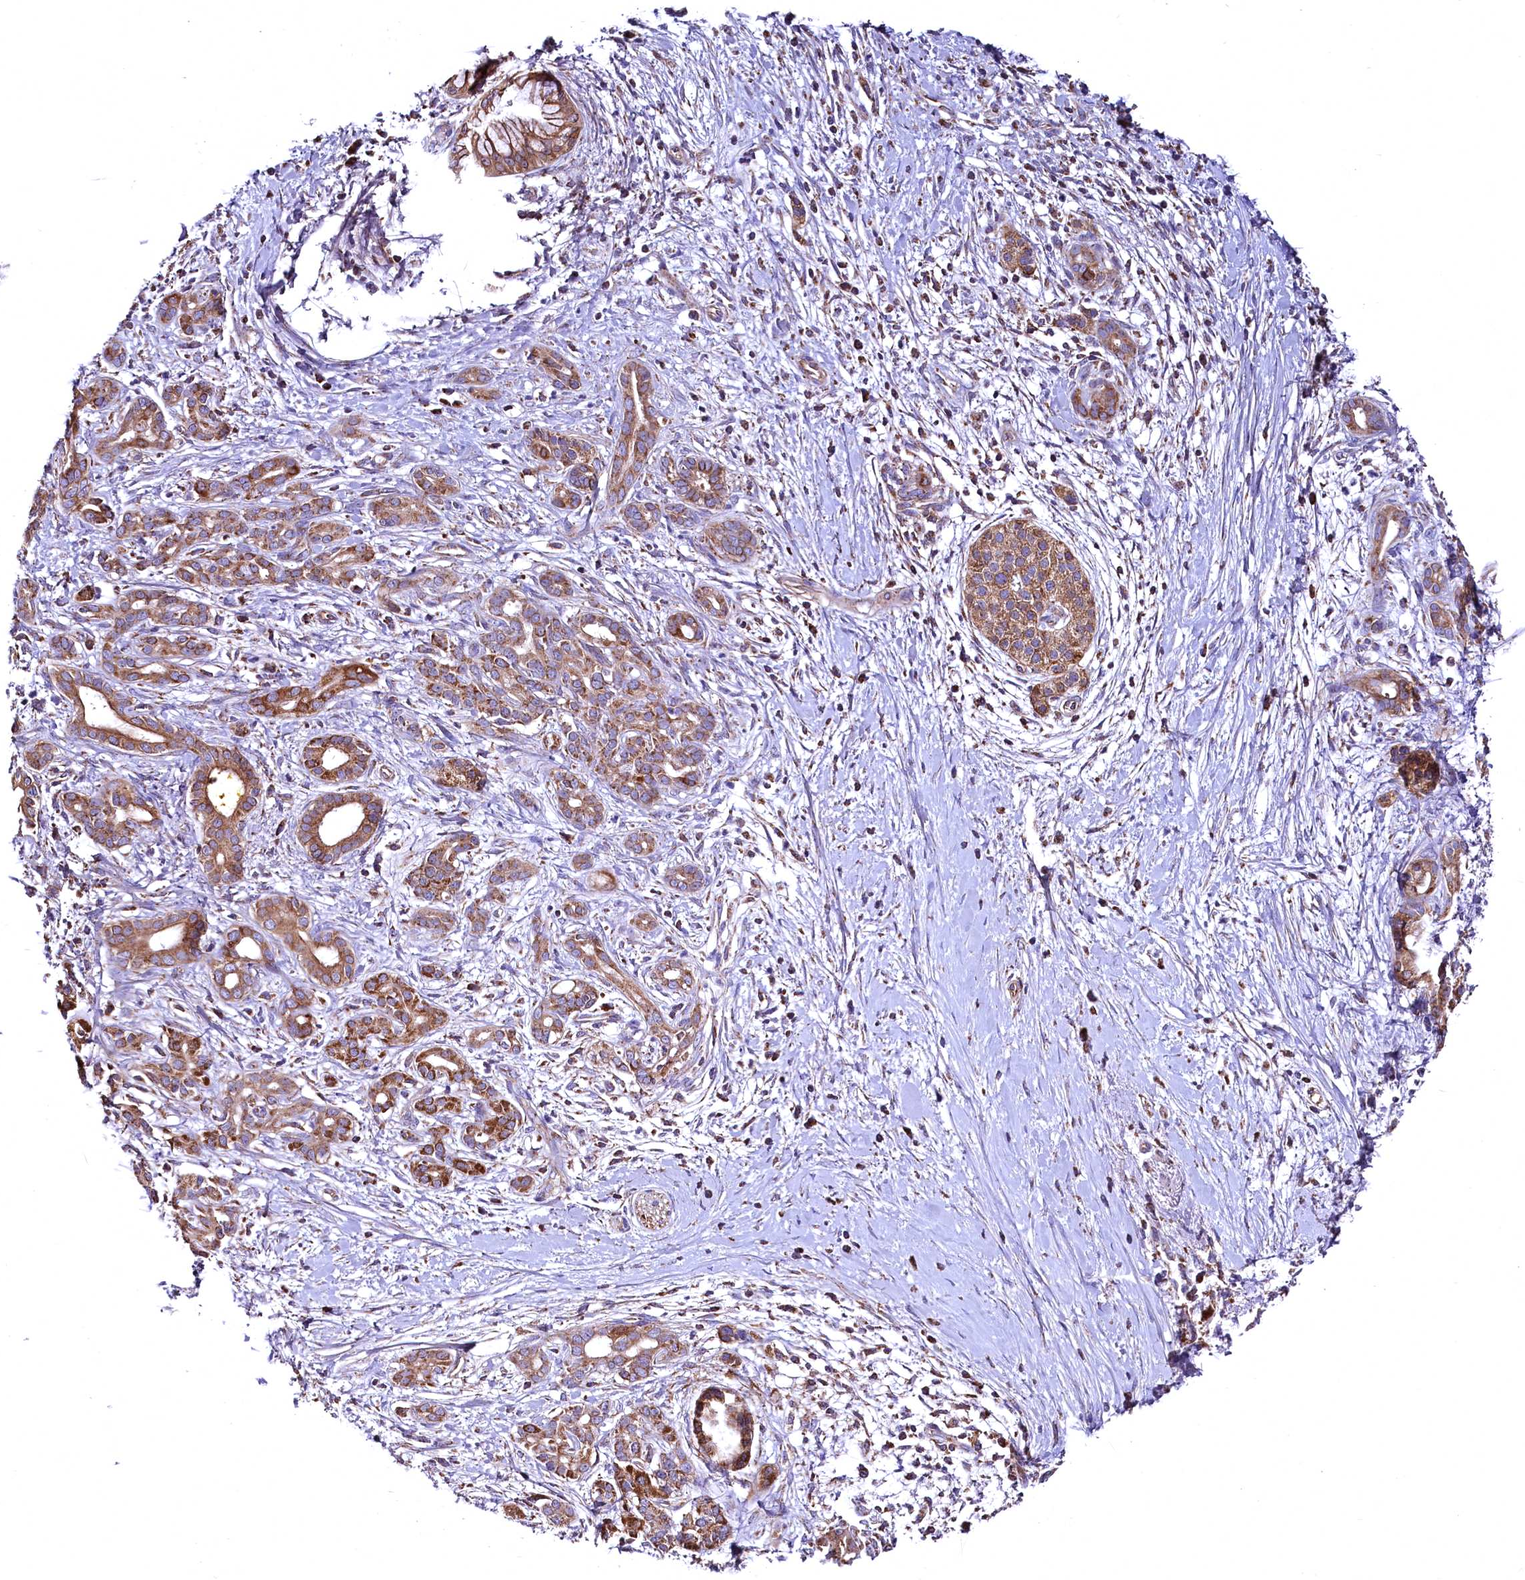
{"staining": {"intensity": "moderate", "quantity": ">75%", "location": "cytoplasmic/membranous"}, "tissue": "pancreatic cancer", "cell_type": "Tumor cells", "image_type": "cancer", "snomed": [{"axis": "morphology", "description": "Adenocarcinoma, NOS"}, {"axis": "topography", "description": "Pancreas"}], "caption": "Immunohistochemical staining of human pancreatic cancer (adenocarcinoma) reveals medium levels of moderate cytoplasmic/membranous protein staining in approximately >75% of tumor cells.", "gene": "NUDT15", "patient": {"sex": "male", "age": 58}}